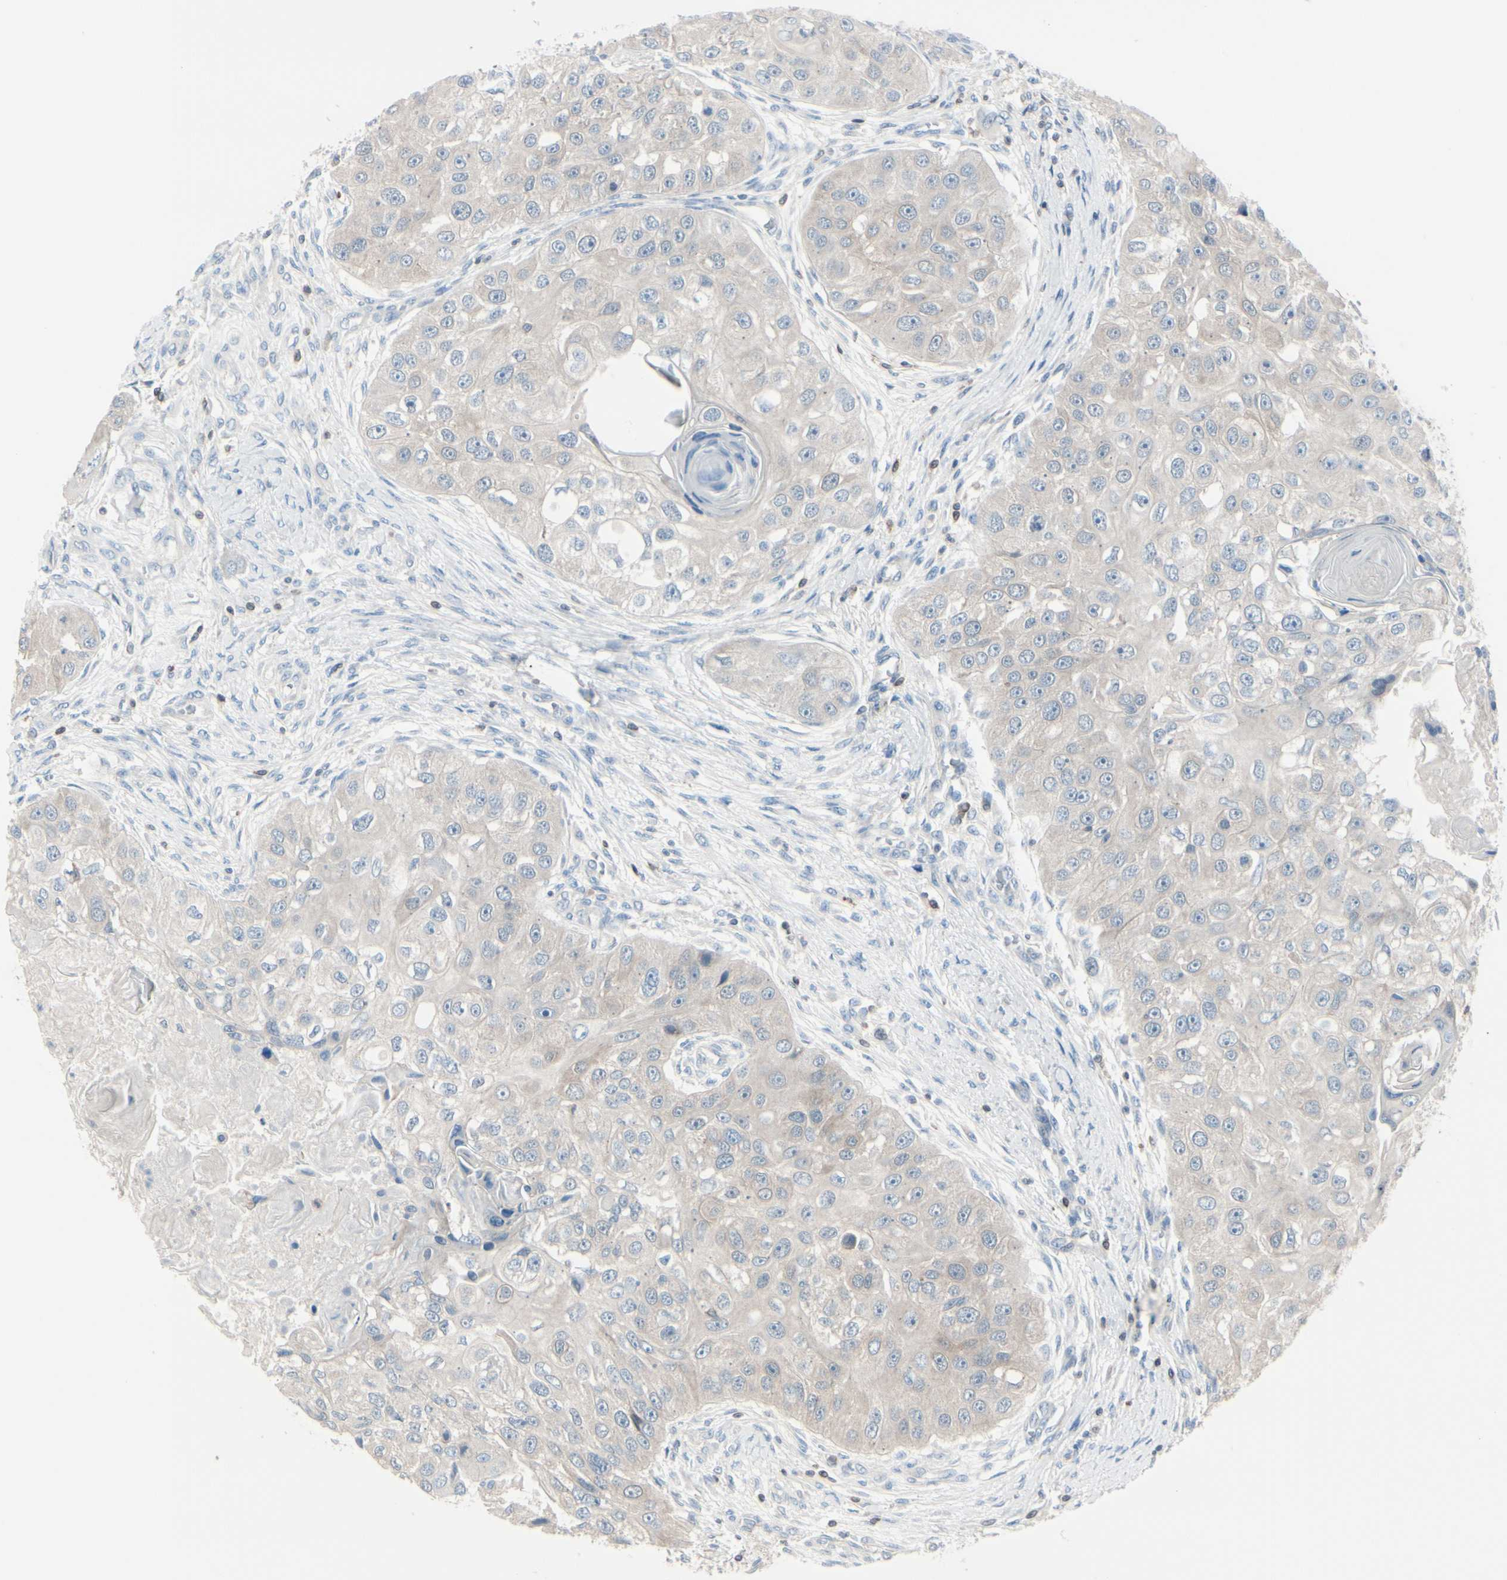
{"staining": {"intensity": "weak", "quantity": "<25%", "location": "cytoplasmic/membranous"}, "tissue": "head and neck cancer", "cell_type": "Tumor cells", "image_type": "cancer", "snomed": [{"axis": "morphology", "description": "Normal tissue, NOS"}, {"axis": "morphology", "description": "Squamous cell carcinoma, NOS"}, {"axis": "topography", "description": "Skeletal muscle"}, {"axis": "topography", "description": "Head-Neck"}], "caption": "Squamous cell carcinoma (head and neck) was stained to show a protein in brown. There is no significant positivity in tumor cells.", "gene": "SLC9A3R1", "patient": {"sex": "male", "age": 51}}